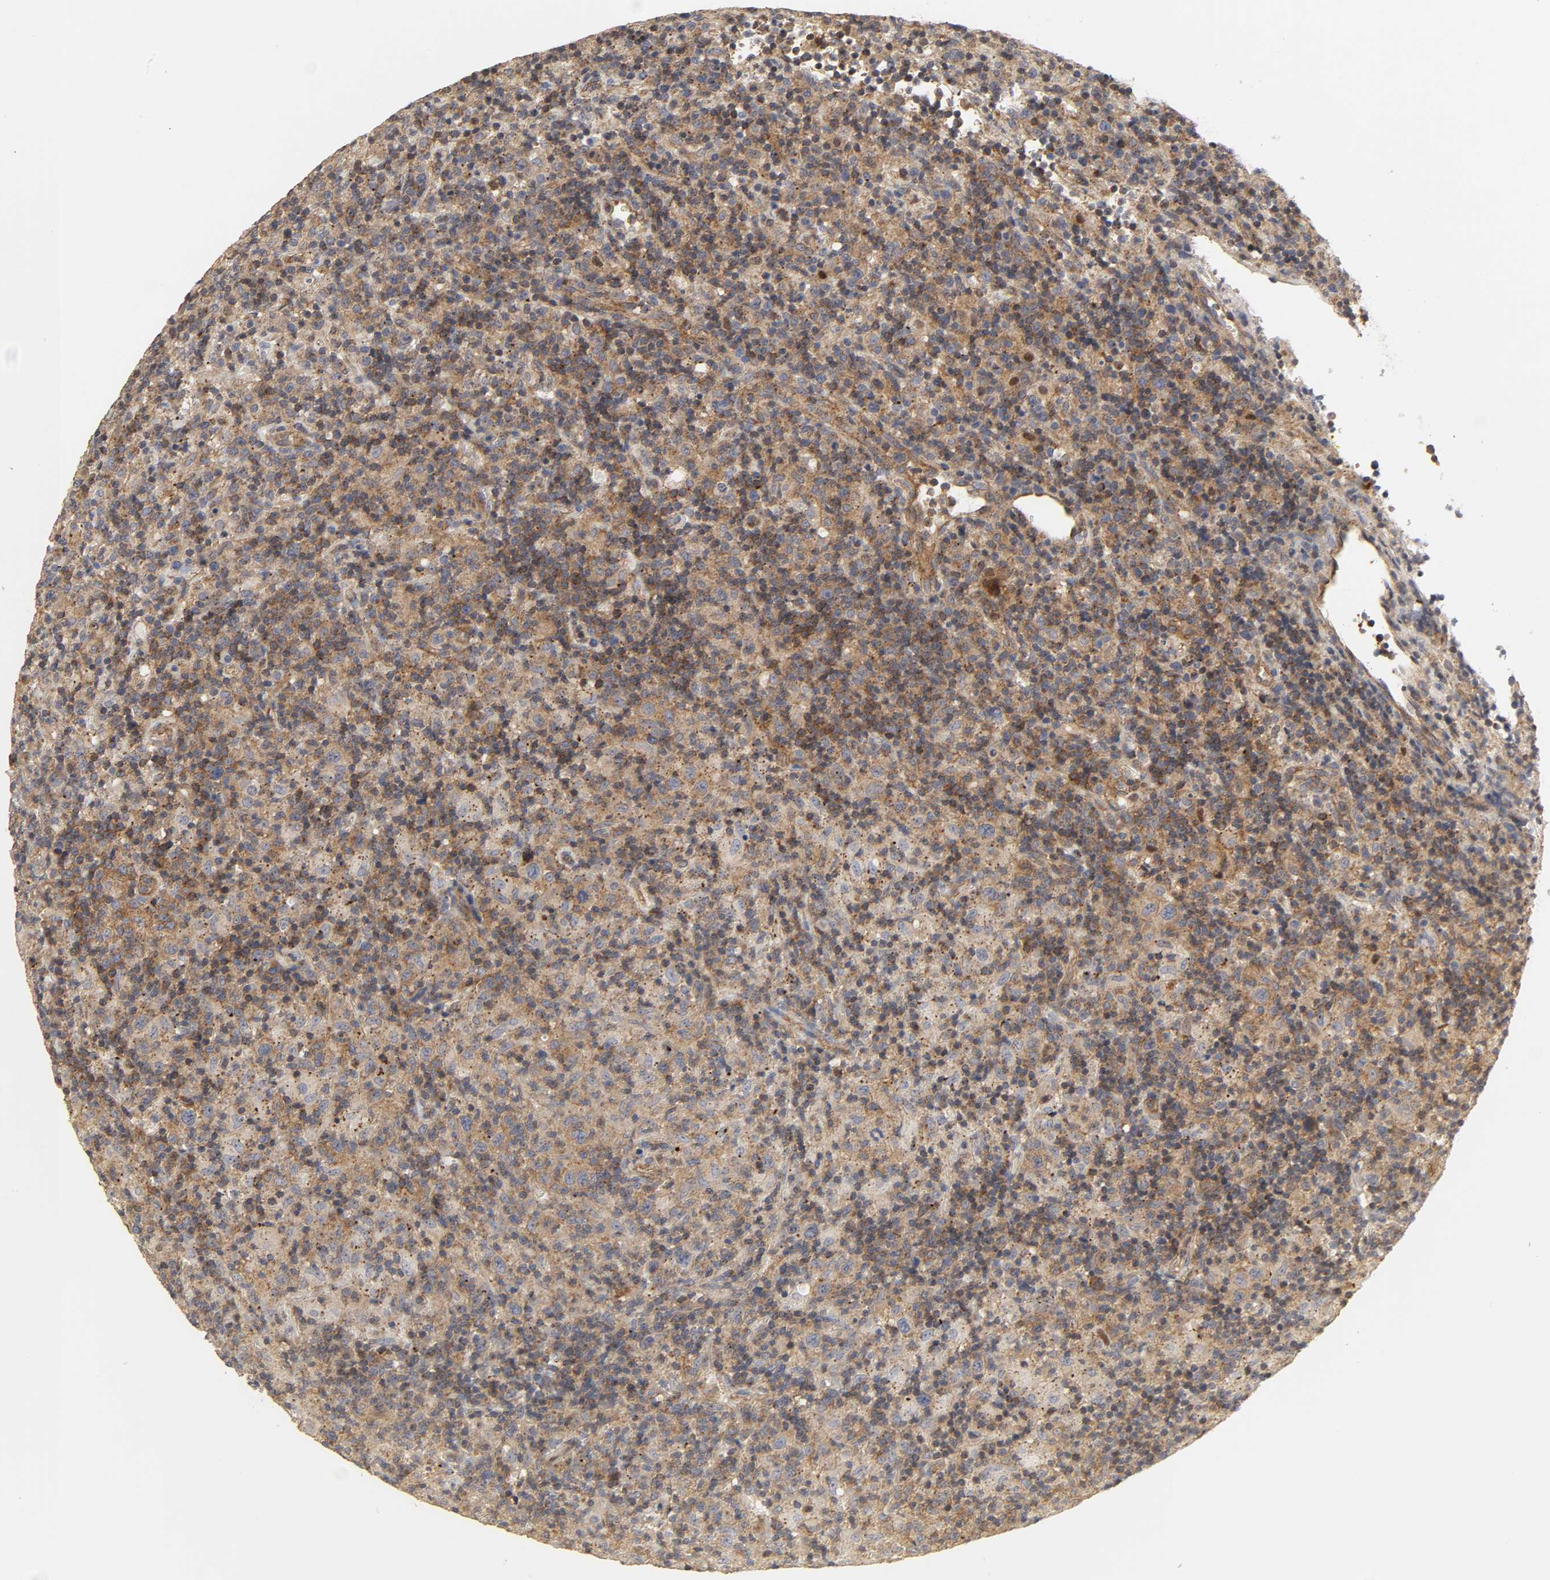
{"staining": {"intensity": "strong", "quantity": ">75%", "location": "cytoplasmic/membranous"}, "tissue": "lymphoma", "cell_type": "Tumor cells", "image_type": "cancer", "snomed": [{"axis": "morphology", "description": "Hodgkin's disease, NOS"}, {"axis": "topography", "description": "Lymph node"}], "caption": "DAB immunohistochemical staining of human lymphoma displays strong cytoplasmic/membranous protein positivity in approximately >75% of tumor cells.", "gene": "SH3GLB1", "patient": {"sex": "male", "age": 65}}